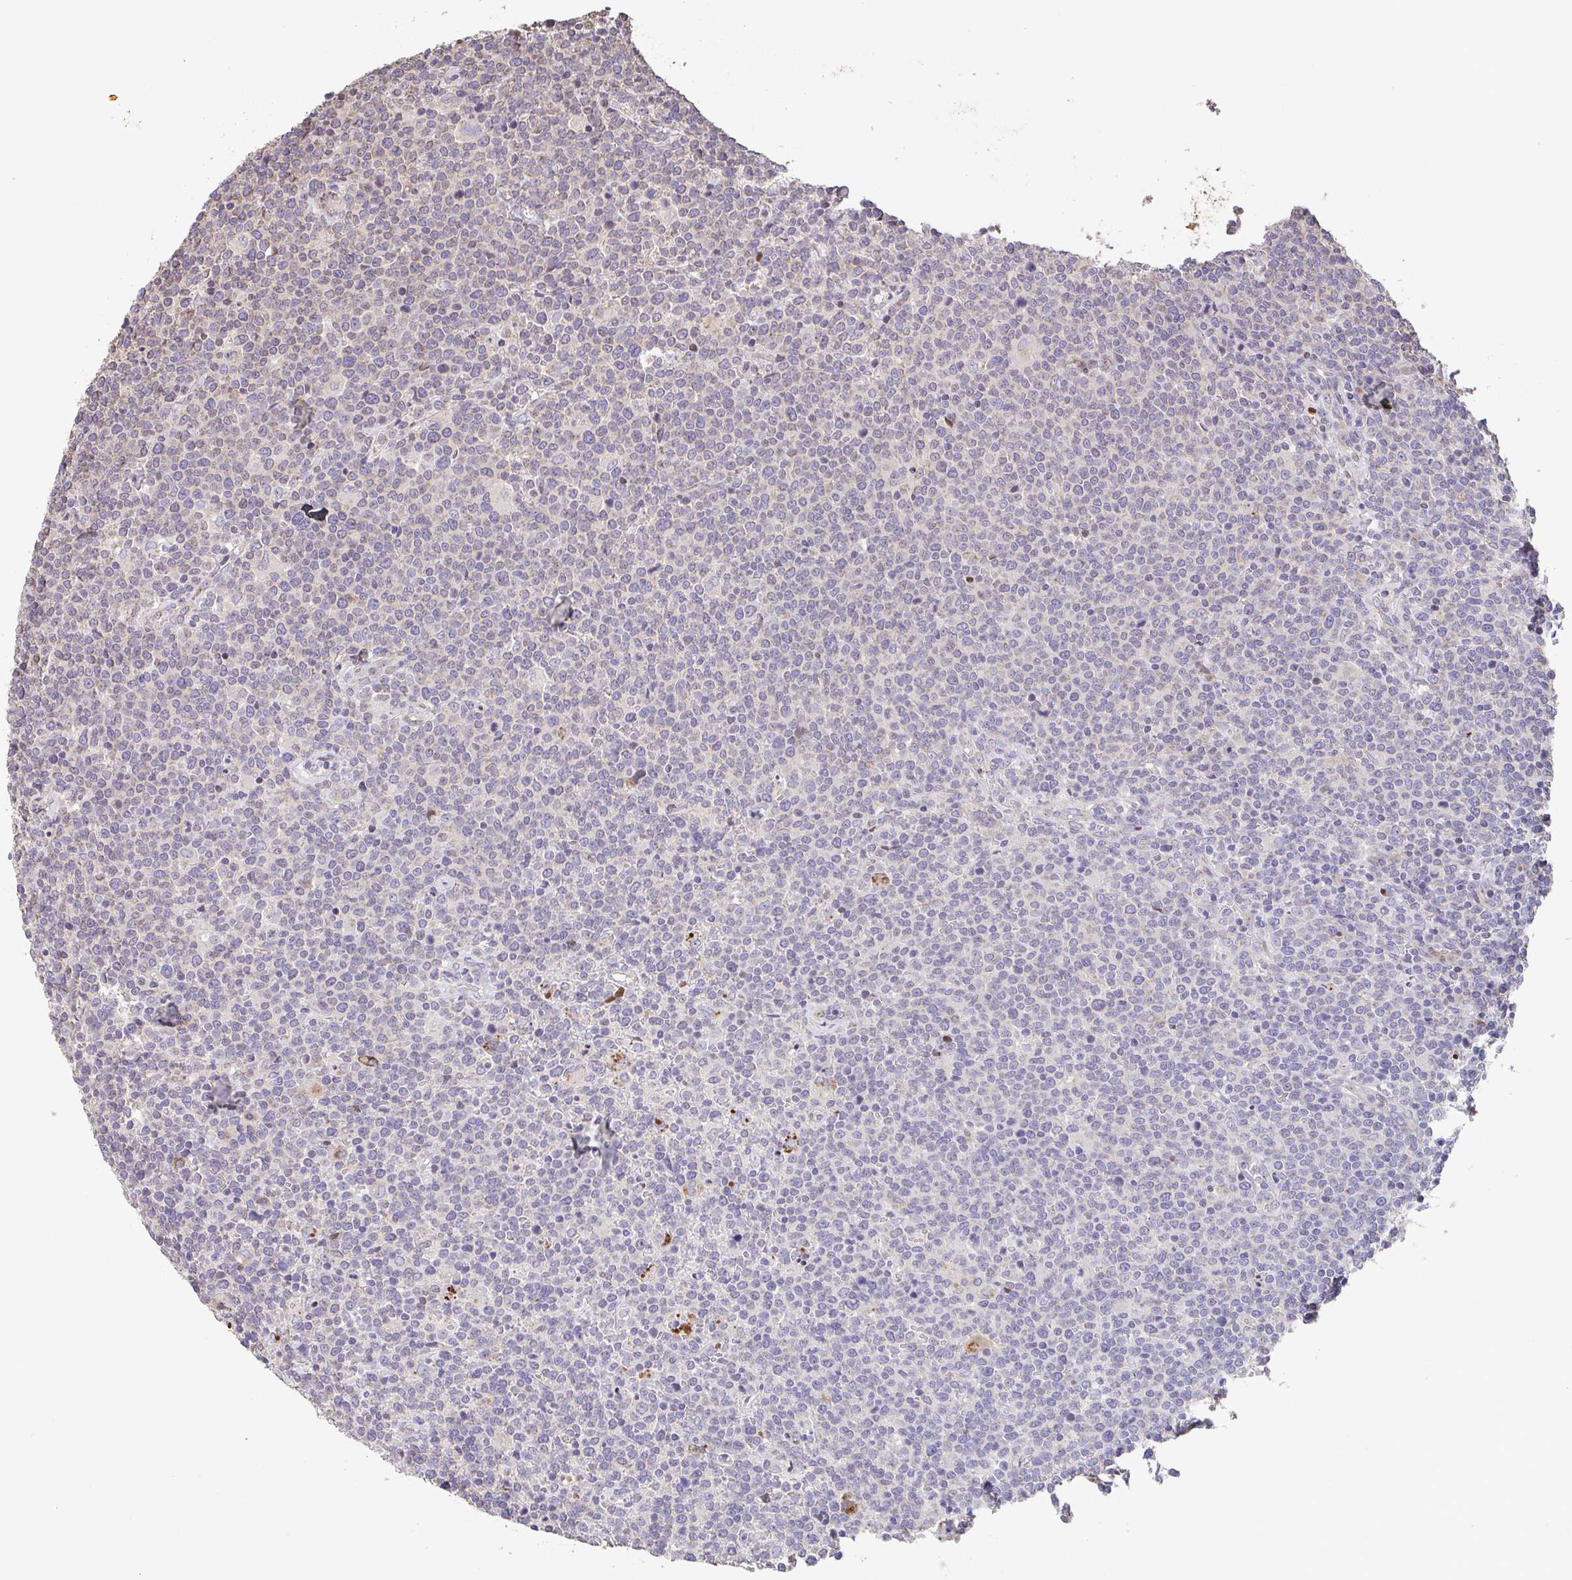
{"staining": {"intensity": "negative", "quantity": "none", "location": "none"}, "tissue": "lymphoma", "cell_type": "Tumor cells", "image_type": "cancer", "snomed": [{"axis": "morphology", "description": "Malignant lymphoma, non-Hodgkin's type, High grade"}, {"axis": "topography", "description": "Lymph node"}], "caption": "DAB immunohistochemical staining of human high-grade malignant lymphoma, non-Hodgkin's type displays no significant expression in tumor cells.", "gene": "RUNDC3B", "patient": {"sex": "male", "age": 61}}